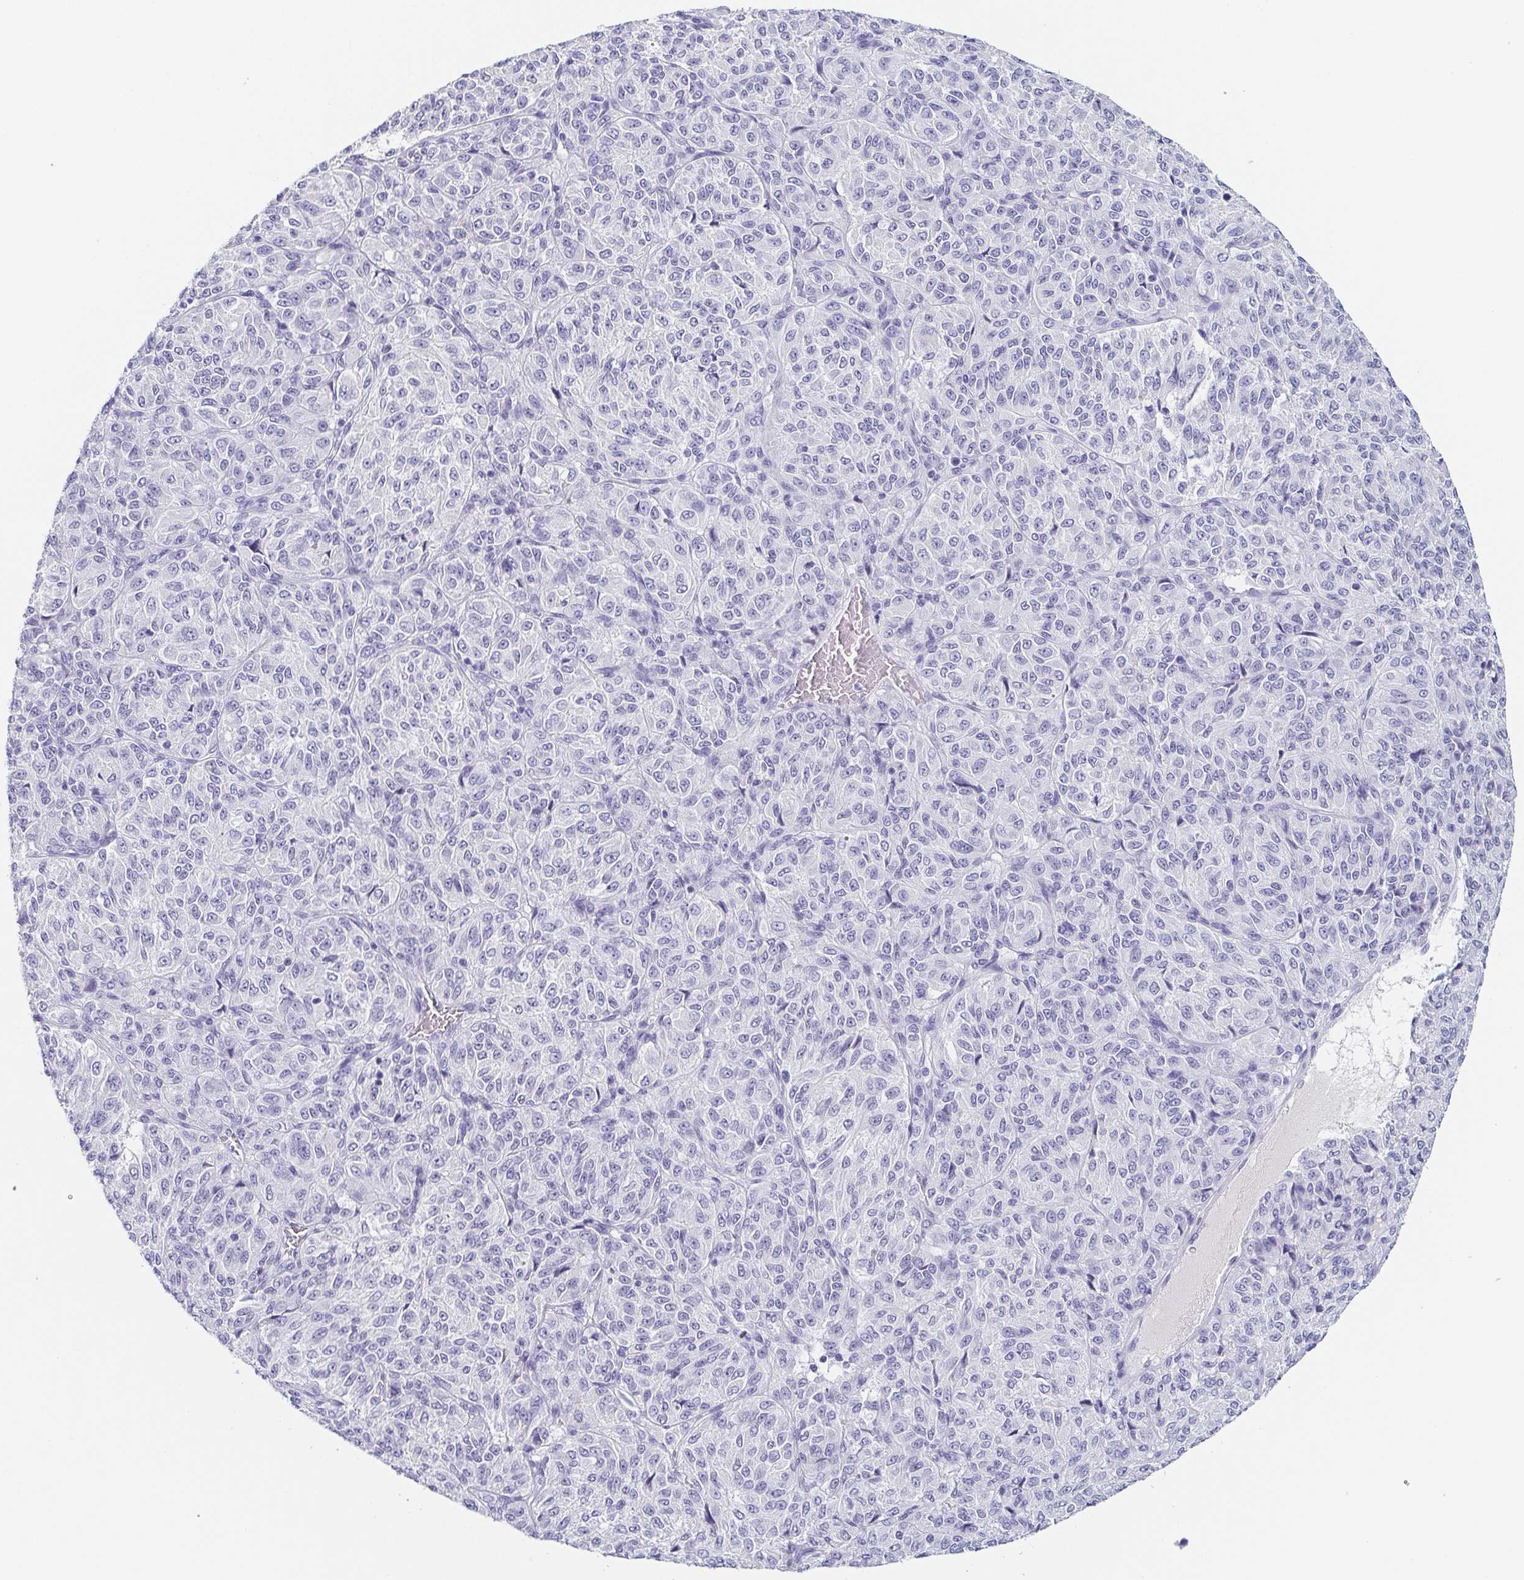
{"staining": {"intensity": "negative", "quantity": "none", "location": "none"}, "tissue": "melanoma", "cell_type": "Tumor cells", "image_type": "cancer", "snomed": [{"axis": "morphology", "description": "Malignant melanoma, Metastatic site"}, {"axis": "topography", "description": "Brain"}], "caption": "This is an immunohistochemistry micrograph of malignant melanoma (metastatic site). There is no staining in tumor cells.", "gene": "ITLN1", "patient": {"sex": "female", "age": 56}}